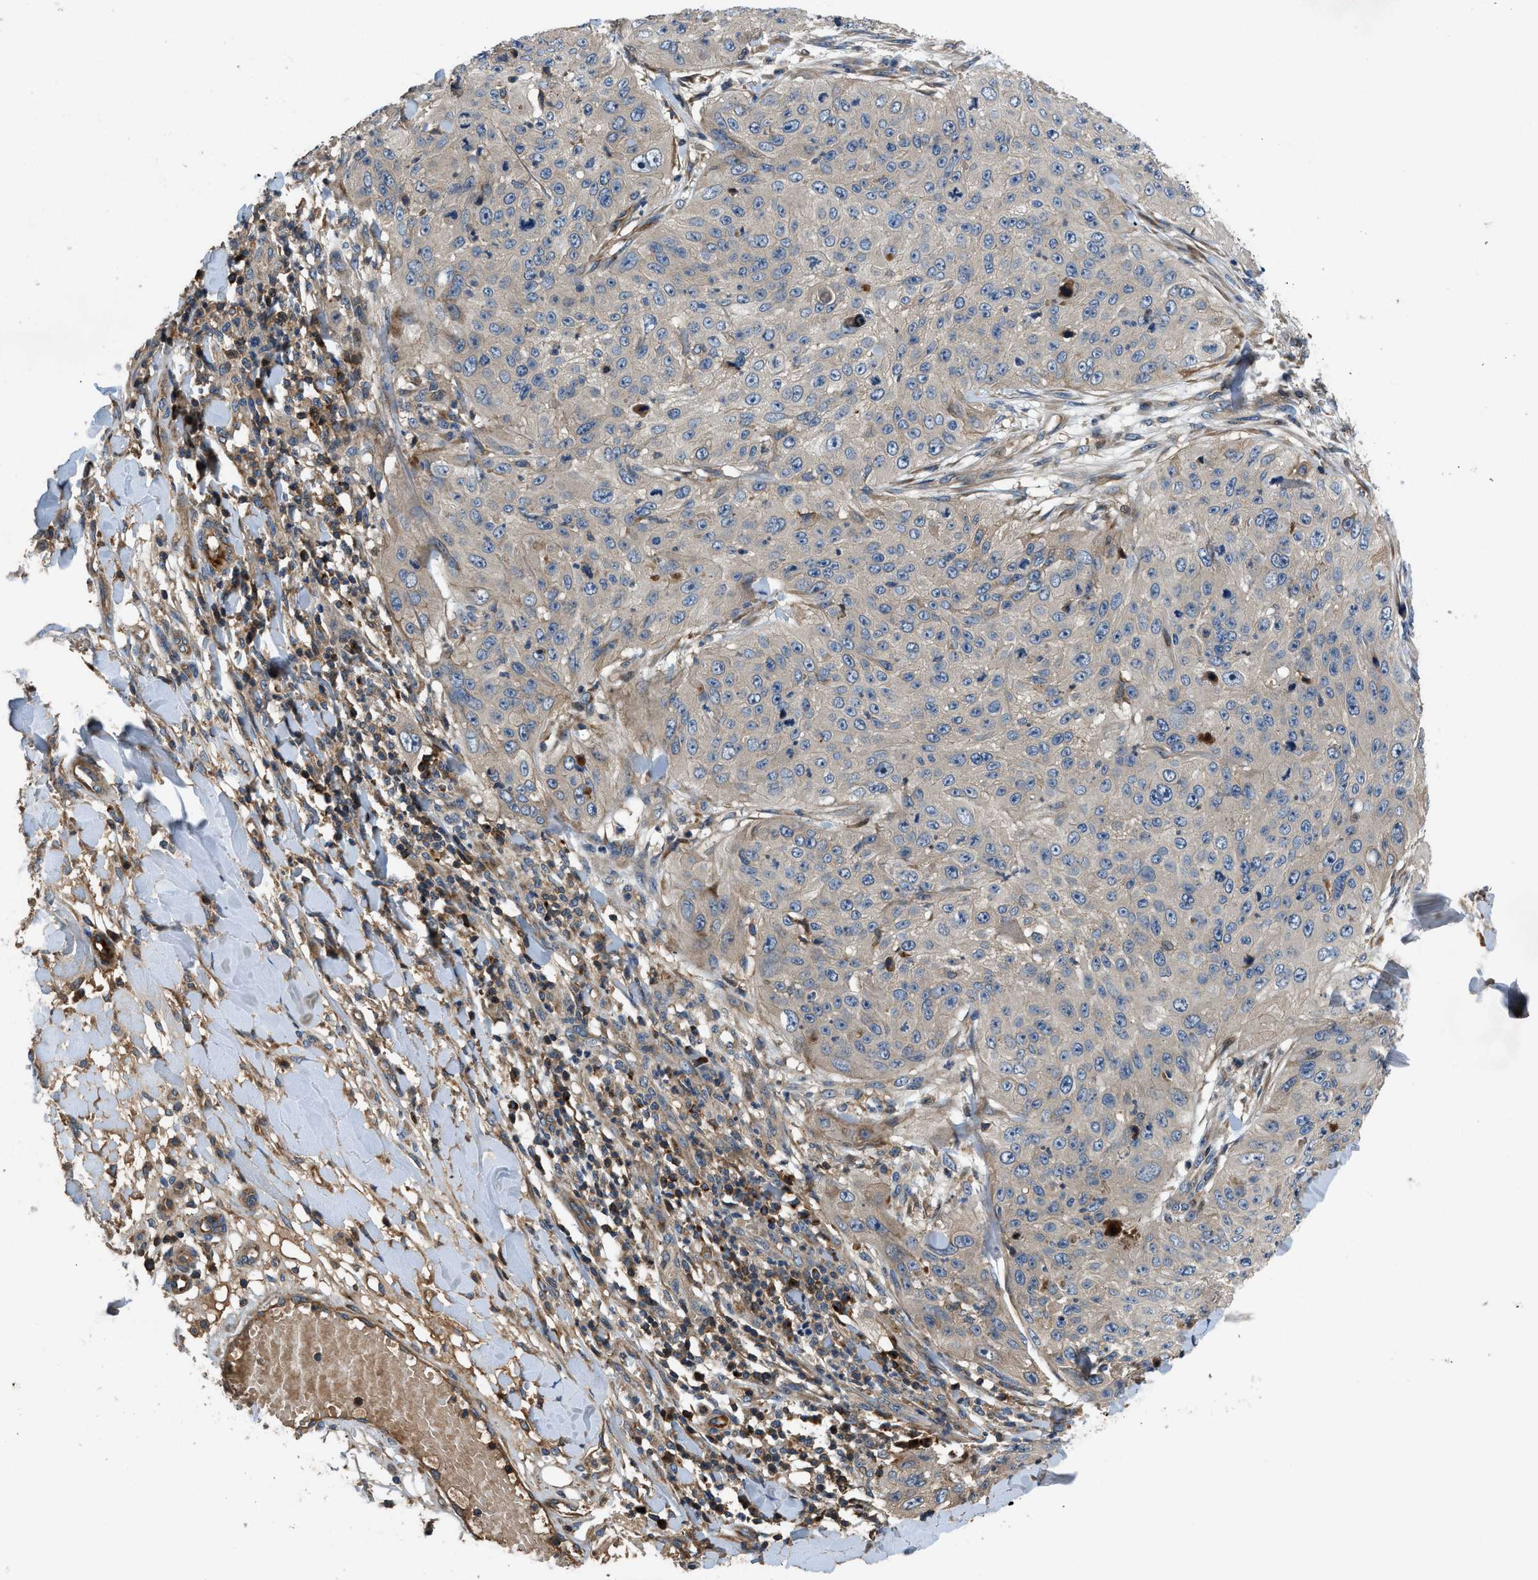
{"staining": {"intensity": "negative", "quantity": "none", "location": "none"}, "tissue": "skin cancer", "cell_type": "Tumor cells", "image_type": "cancer", "snomed": [{"axis": "morphology", "description": "Squamous cell carcinoma, NOS"}, {"axis": "topography", "description": "Skin"}], "caption": "Squamous cell carcinoma (skin) was stained to show a protein in brown. There is no significant staining in tumor cells.", "gene": "CNNM3", "patient": {"sex": "female", "age": 80}}